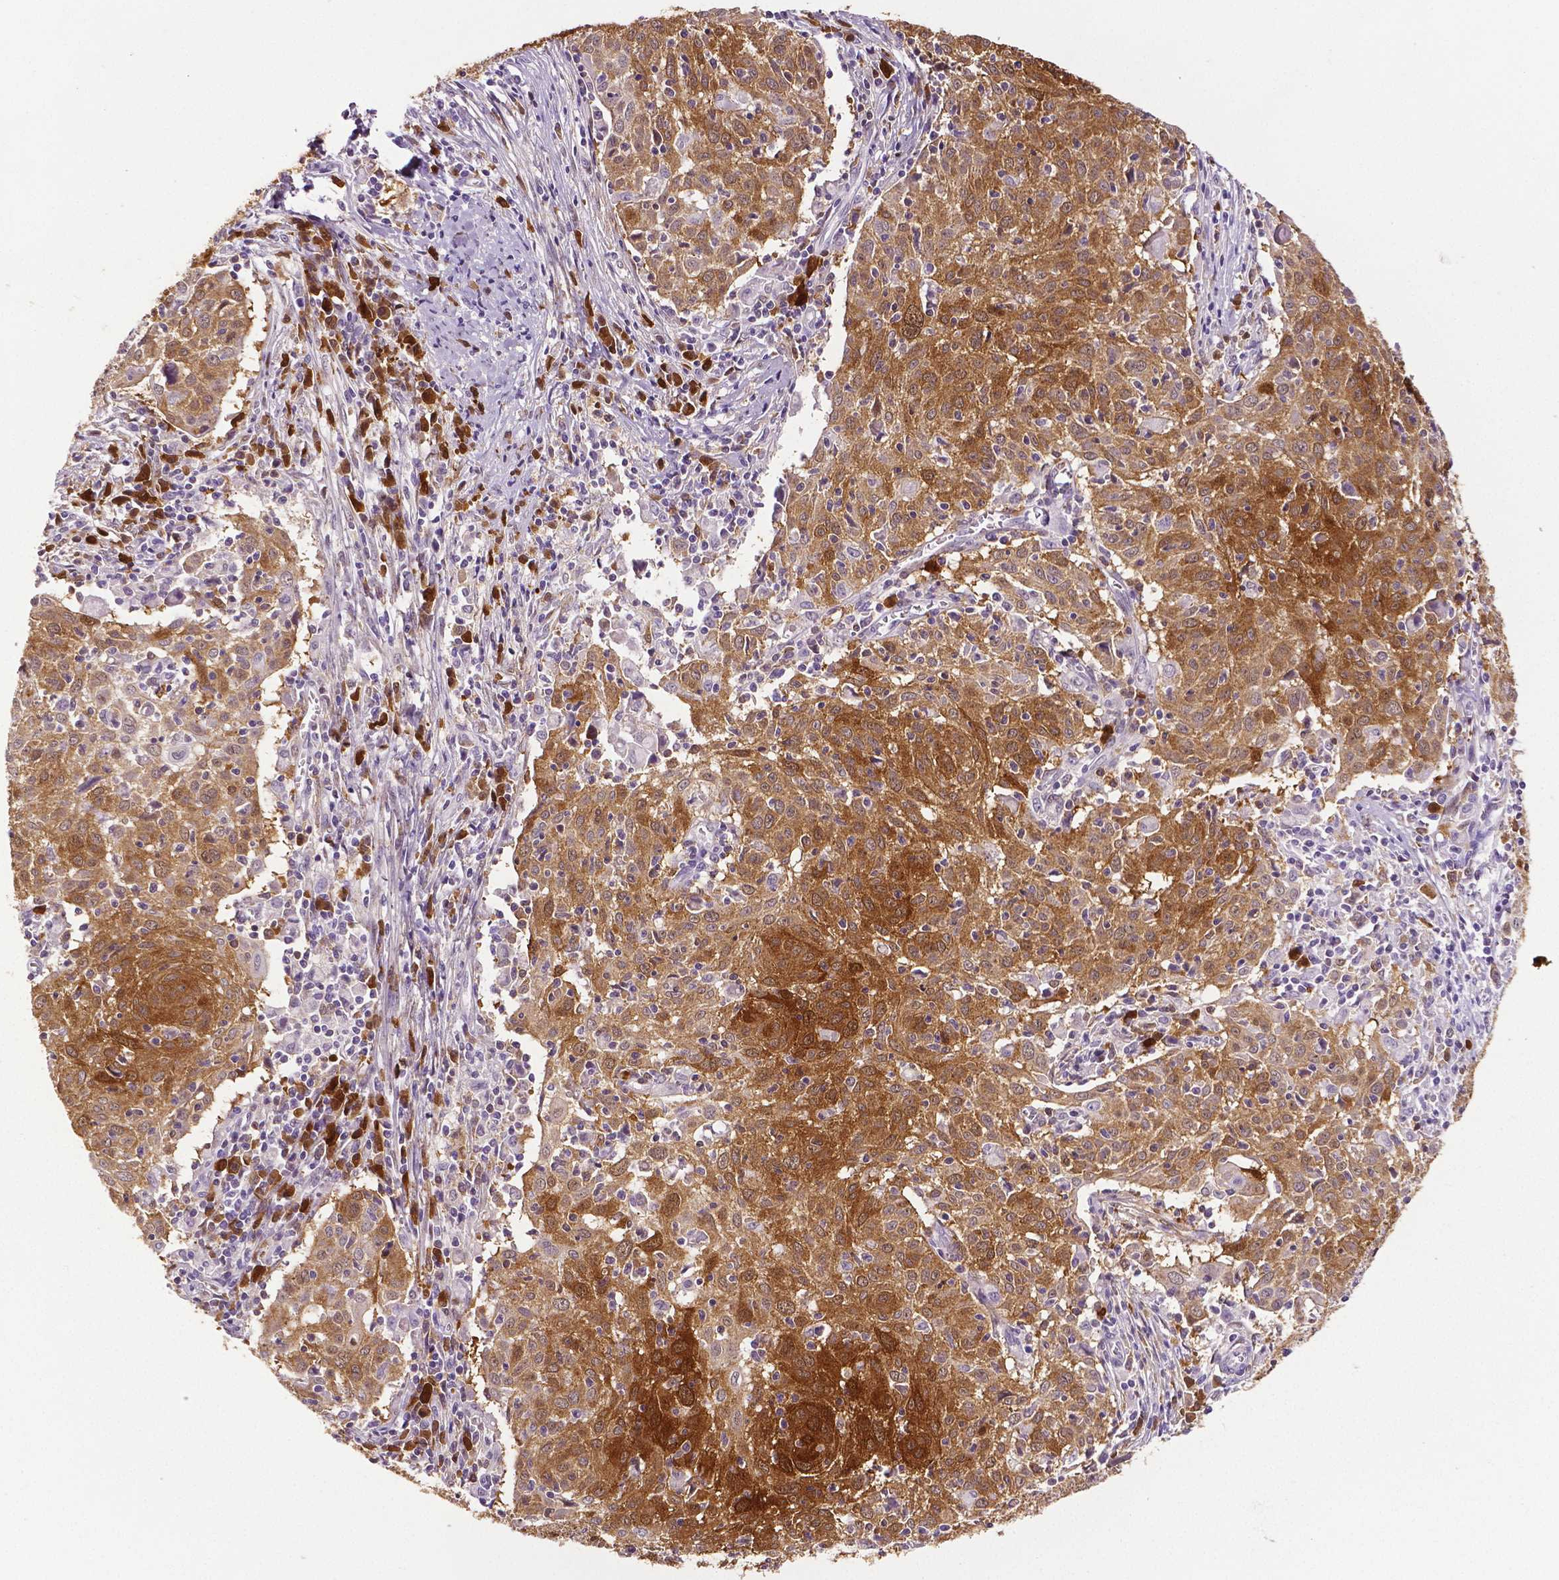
{"staining": {"intensity": "strong", "quantity": "25%-75%", "location": "cytoplasmic/membranous"}, "tissue": "cervical cancer", "cell_type": "Tumor cells", "image_type": "cancer", "snomed": [{"axis": "morphology", "description": "Squamous cell carcinoma, NOS"}, {"axis": "topography", "description": "Cervix"}], "caption": "Protein analysis of cervical cancer (squamous cell carcinoma) tissue displays strong cytoplasmic/membranous staining in approximately 25%-75% of tumor cells. Immunohistochemistry stains the protein in brown and the nuclei are stained blue.", "gene": "PHGDH", "patient": {"sex": "female", "age": 39}}